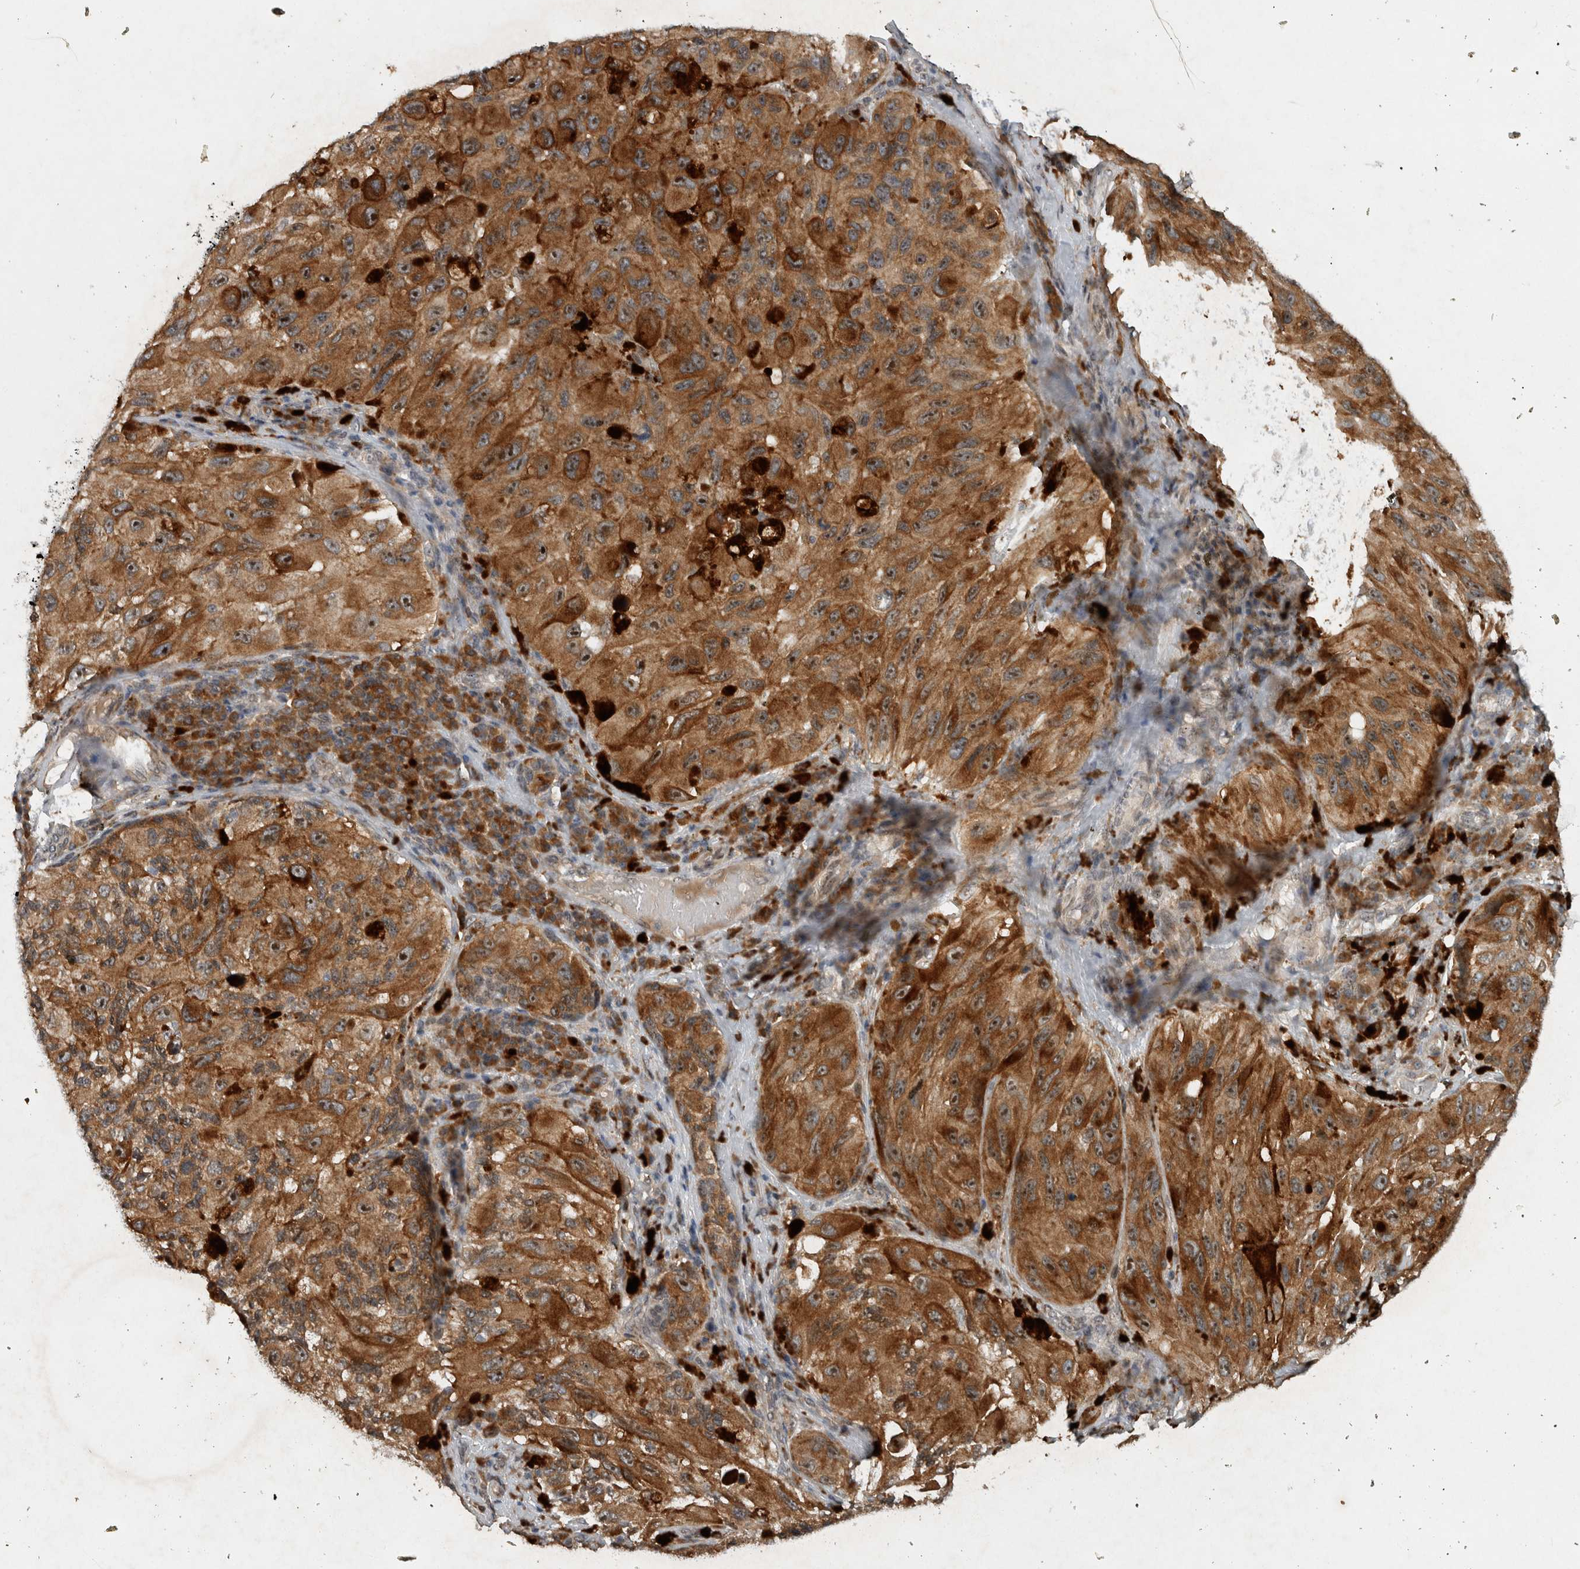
{"staining": {"intensity": "moderate", "quantity": ">75%", "location": "cytoplasmic/membranous,nuclear"}, "tissue": "melanoma", "cell_type": "Tumor cells", "image_type": "cancer", "snomed": [{"axis": "morphology", "description": "Malignant melanoma, NOS"}, {"axis": "topography", "description": "Skin"}], "caption": "This image displays immunohistochemistry staining of melanoma, with medium moderate cytoplasmic/membranous and nuclear expression in about >75% of tumor cells.", "gene": "GPR137B", "patient": {"sex": "female", "age": 73}}